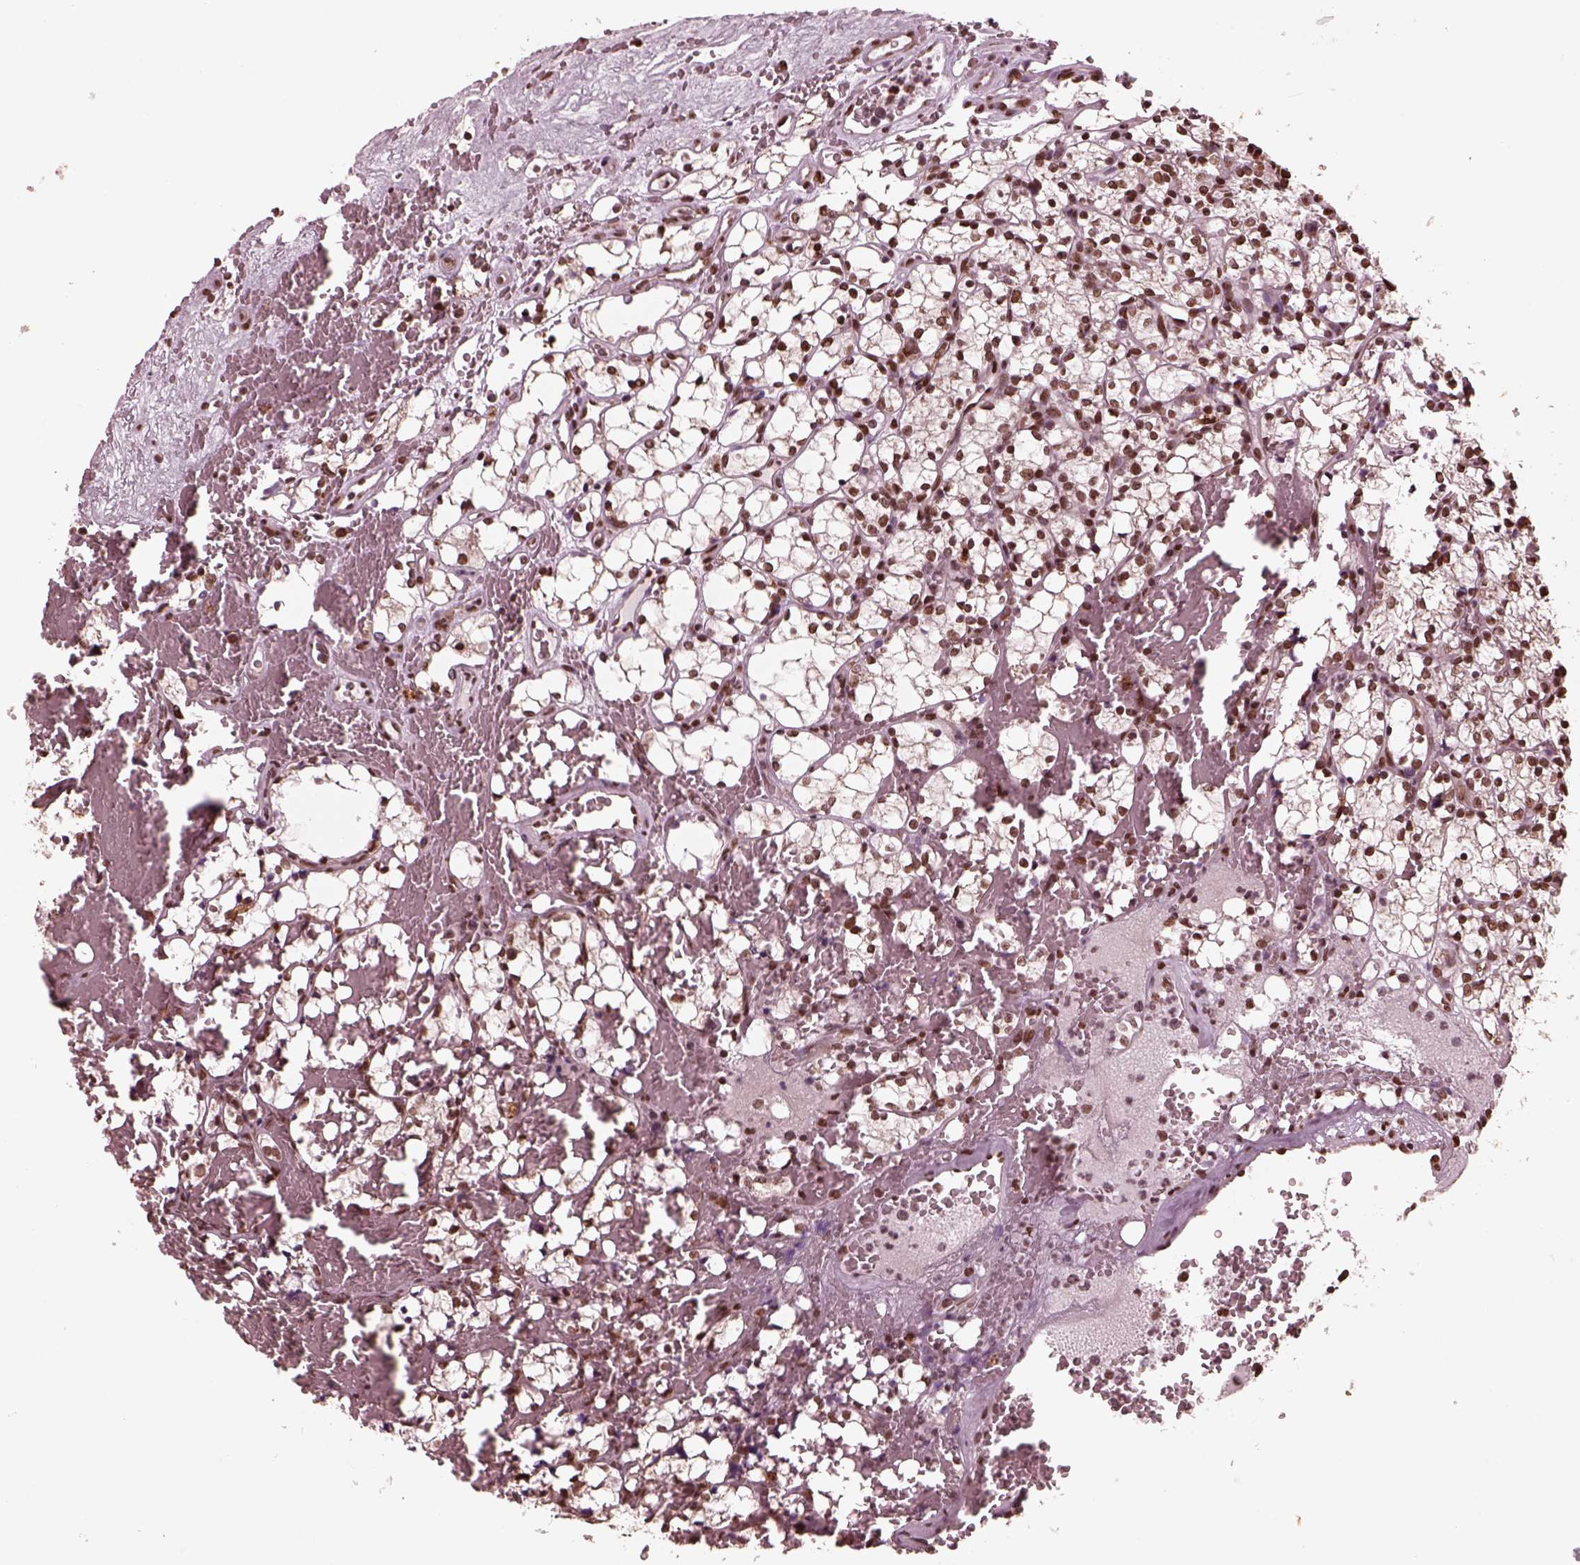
{"staining": {"intensity": "moderate", "quantity": ">75%", "location": "nuclear"}, "tissue": "renal cancer", "cell_type": "Tumor cells", "image_type": "cancer", "snomed": [{"axis": "morphology", "description": "Adenocarcinoma, NOS"}, {"axis": "topography", "description": "Kidney"}], "caption": "Human adenocarcinoma (renal) stained for a protein (brown) displays moderate nuclear positive expression in approximately >75% of tumor cells.", "gene": "NSD1", "patient": {"sex": "female", "age": 69}}